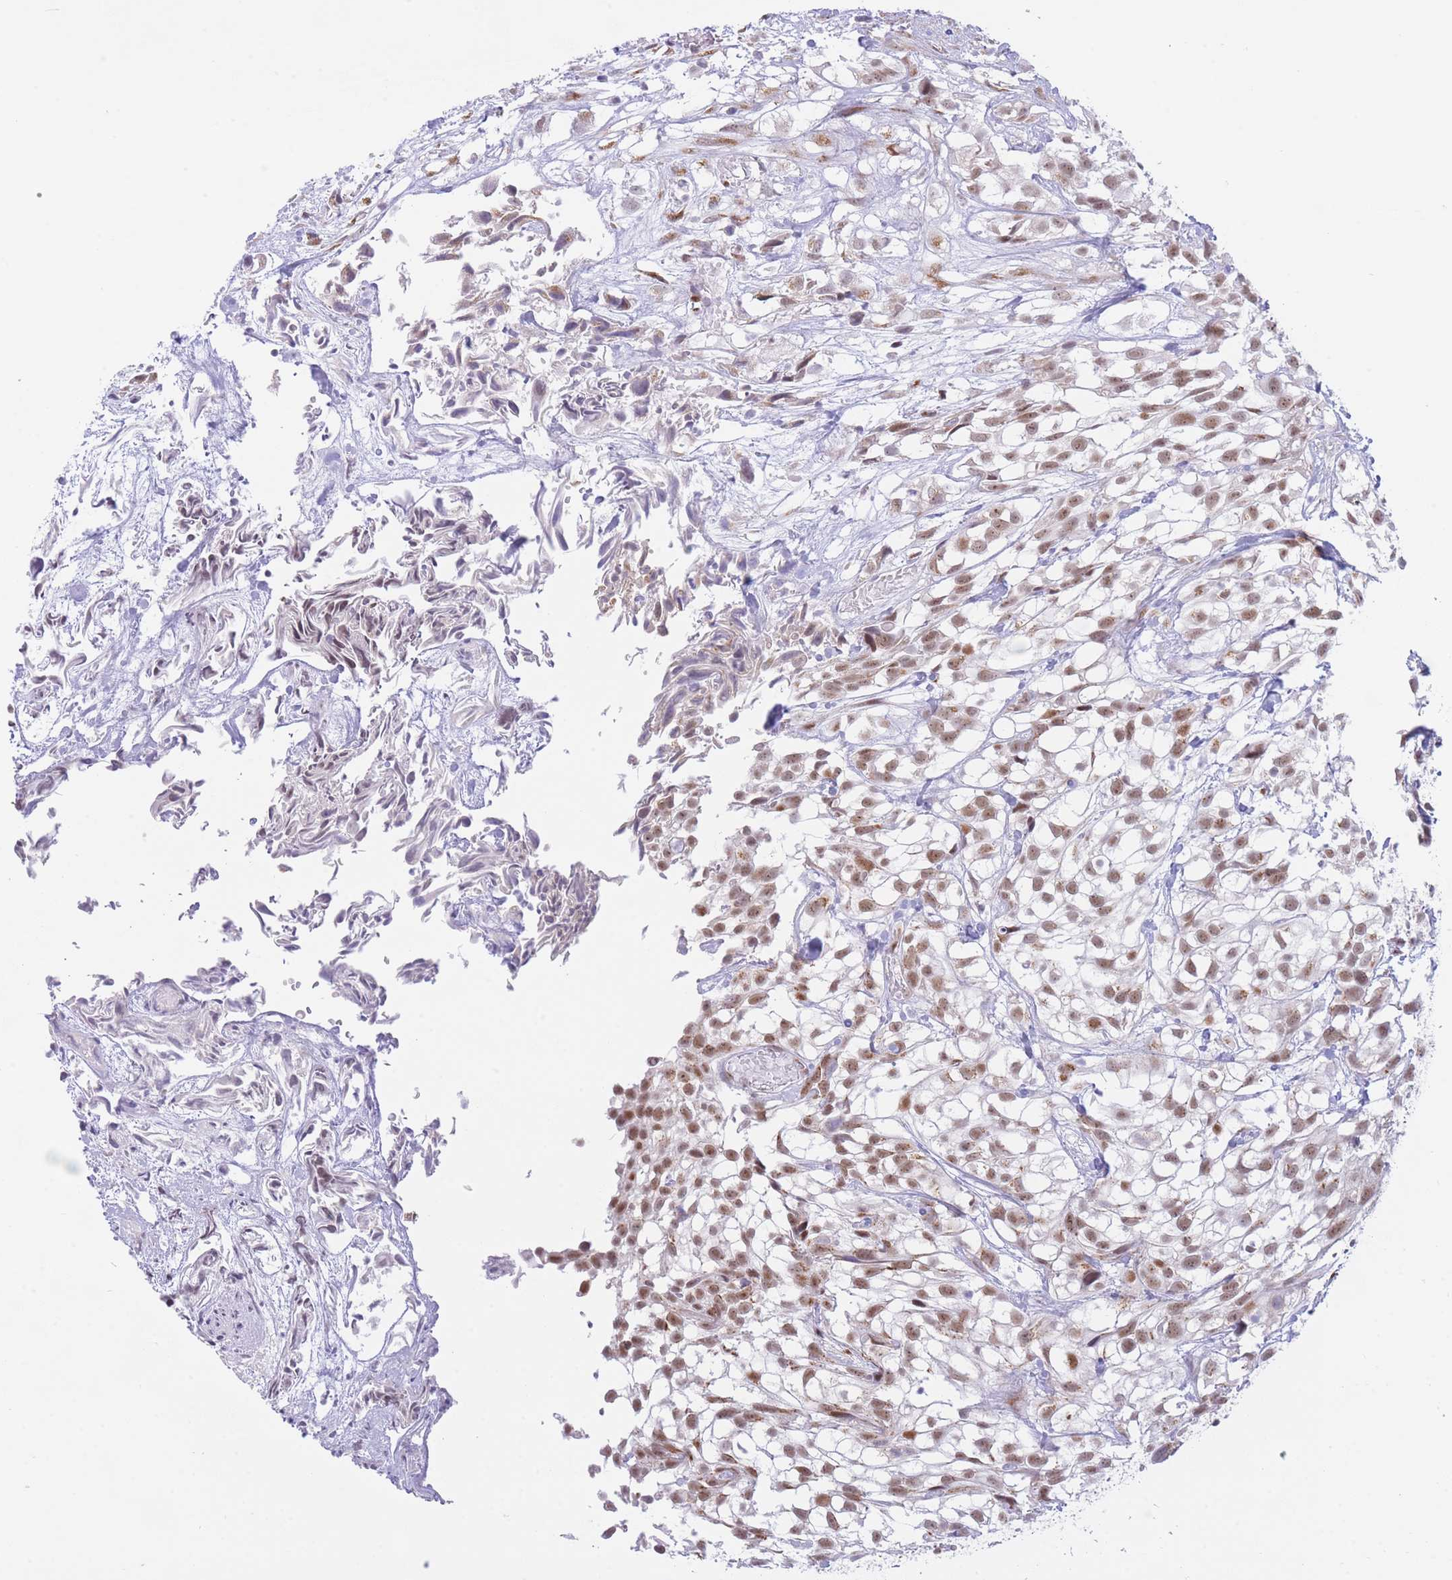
{"staining": {"intensity": "moderate", "quantity": ">75%", "location": "nuclear"}, "tissue": "urothelial cancer", "cell_type": "Tumor cells", "image_type": "cancer", "snomed": [{"axis": "morphology", "description": "Urothelial carcinoma, High grade"}, {"axis": "topography", "description": "Urinary bladder"}], "caption": "Immunohistochemistry (DAB) staining of urothelial cancer exhibits moderate nuclear protein staining in about >75% of tumor cells.", "gene": "INO80C", "patient": {"sex": "male", "age": 56}}